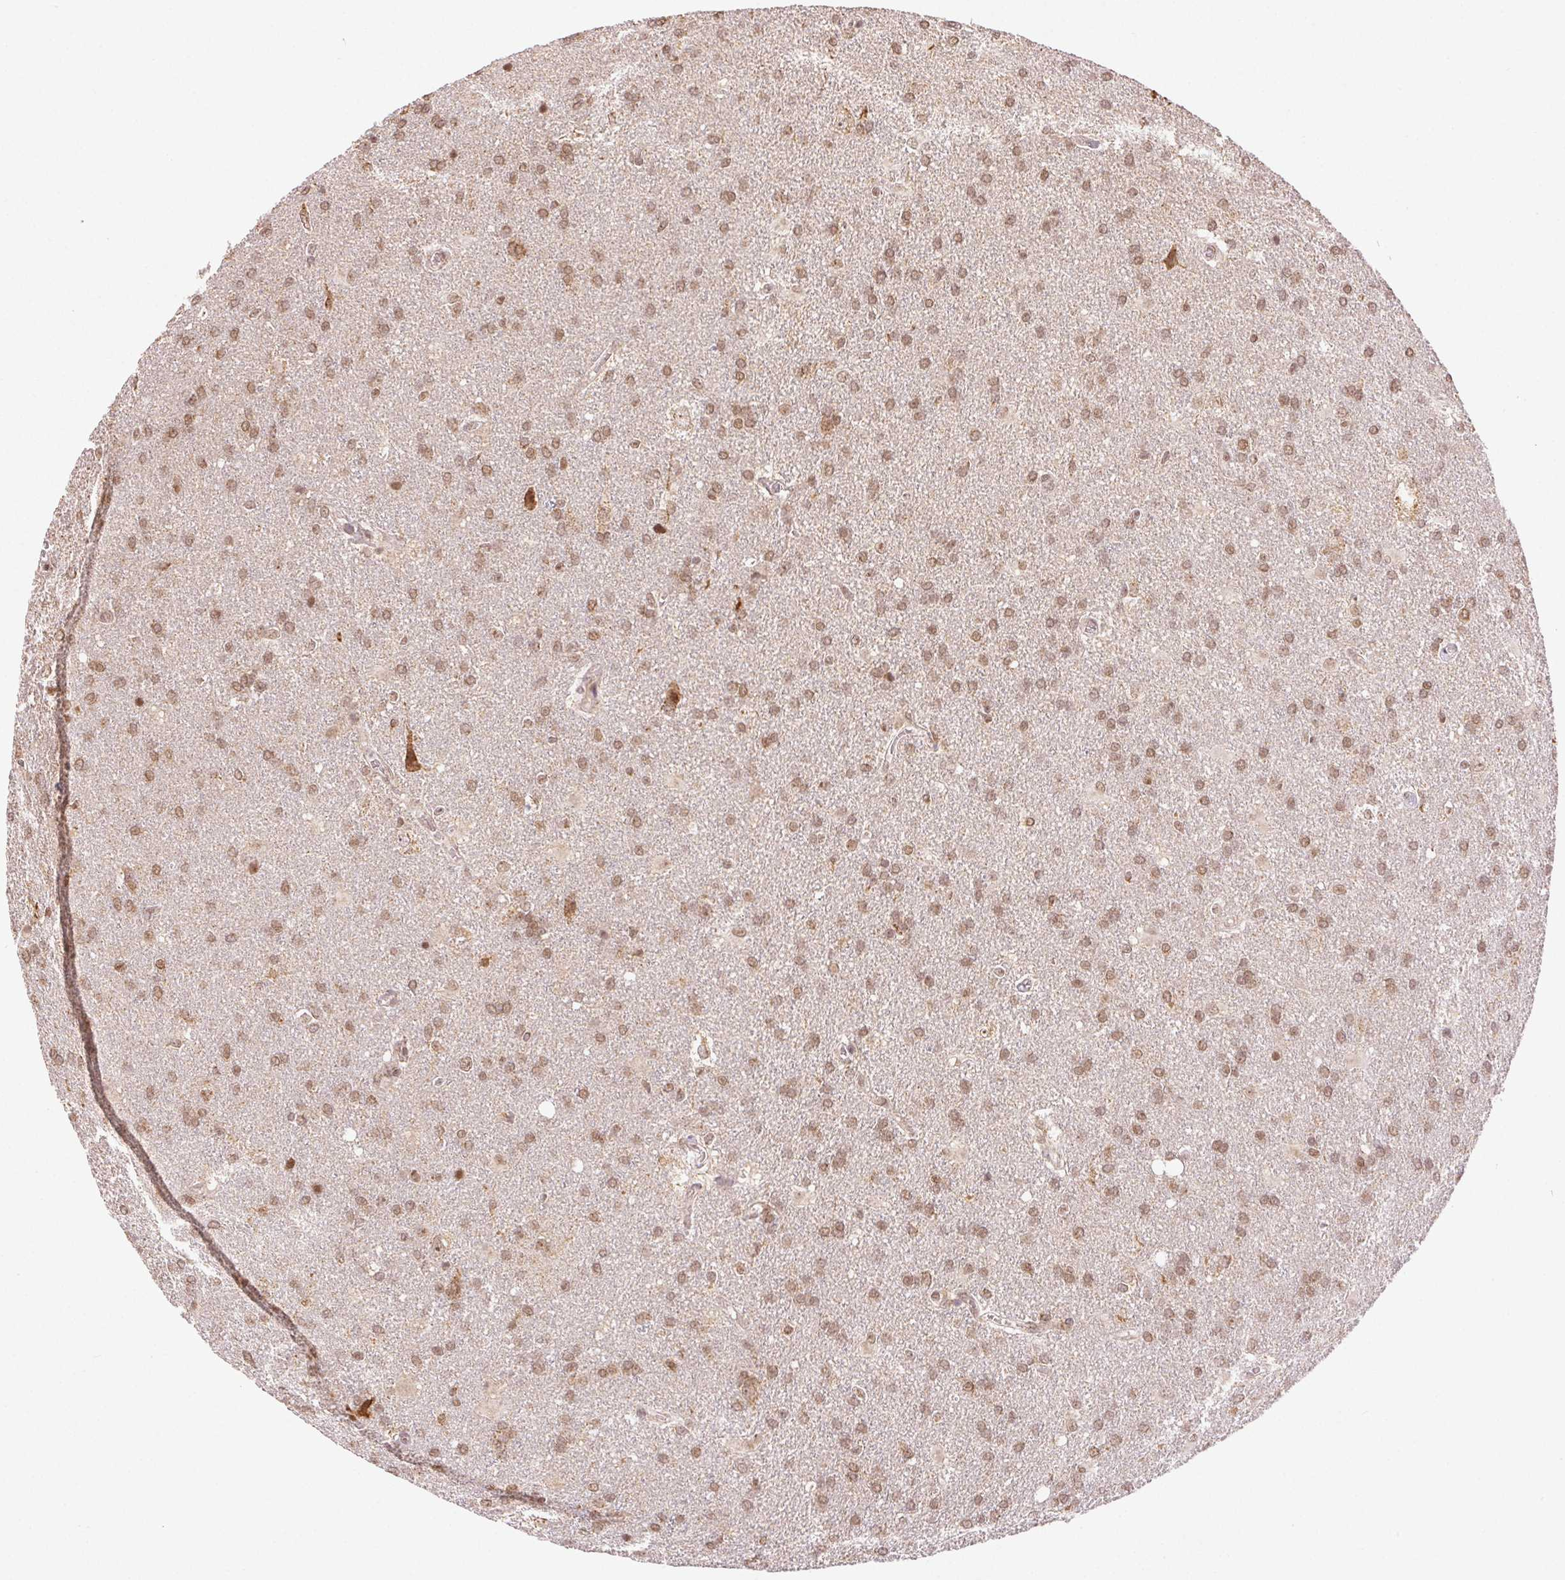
{"staining": {"intensity": "moderate", "quantity": ">75%", "location": "nuclear"}, "tissue": "glioma", "cell_type": "Tumor cells", "image_type": "cancer", "snomed": [{"axis": "morphology", "description": "Glioma, malignant, Low grade"}, {"axis": "topography", "description": "Brain"}], "caption": "Glioma stained with a brown dye displays moderate nuclear positive positivity in about >75% of tumor cells.", "gene": "PIWIL4", "patient": {"sex": "male", "age": 66}}